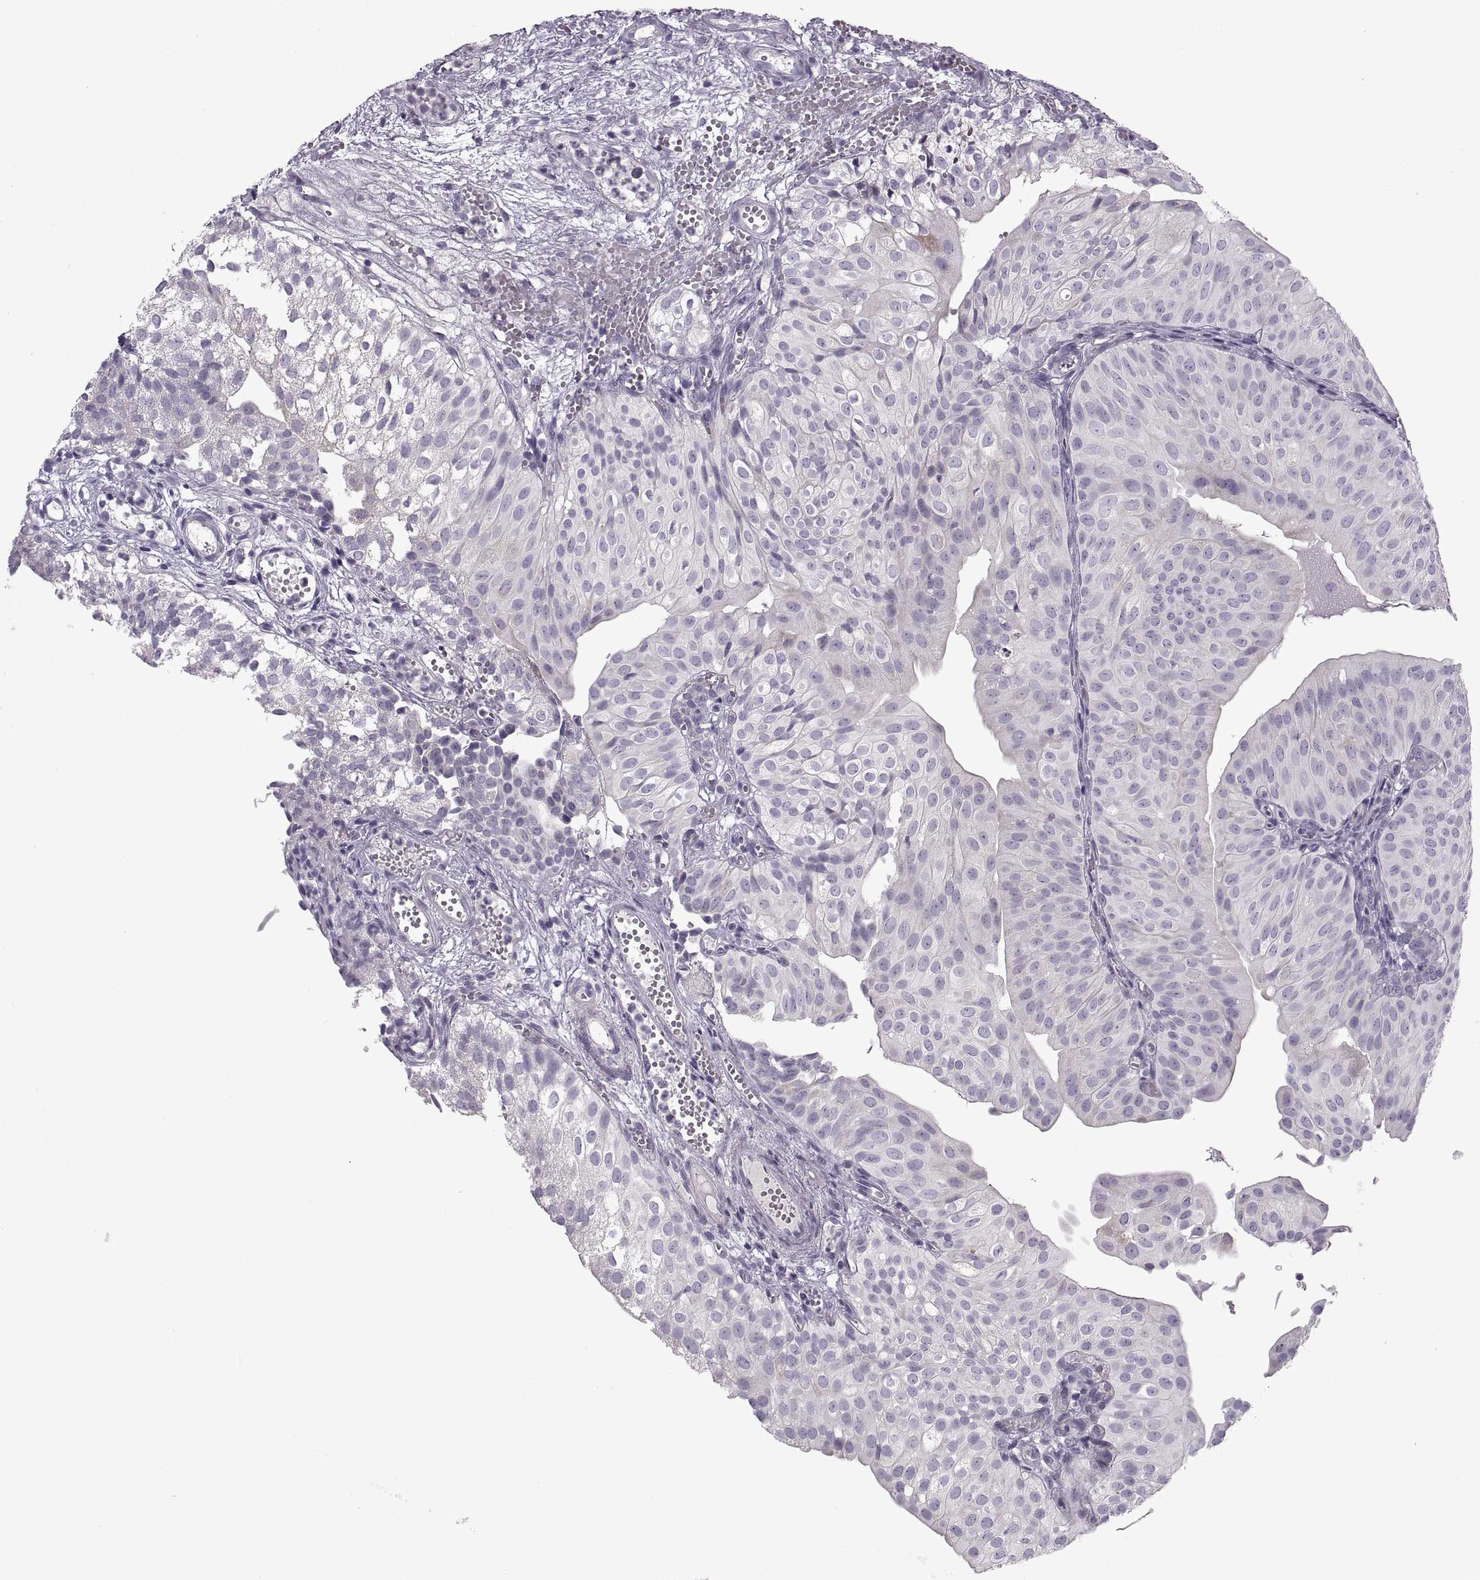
{"staining": {"intensity": "moderate", "quantity": "<25%", "location": "cytoplasmic/membranous"}, "tissue": "urothelial cancer", "cell_type": "Tumor cells", "image_type": "cancer", "snomed": [{"axis": "morphology", "description": "Urothelial carcinoma, Low grade"}, {"axis": "topography", "description": "Urinary bladder"}], "caption": "Tumor cells reveal low levels of moderate cytoplasmic/membranous expression in approximately <25% of cells in urothelial cancer.", "gene": "PIERCE1", "patient": {"sex": "male", "age": 72}}